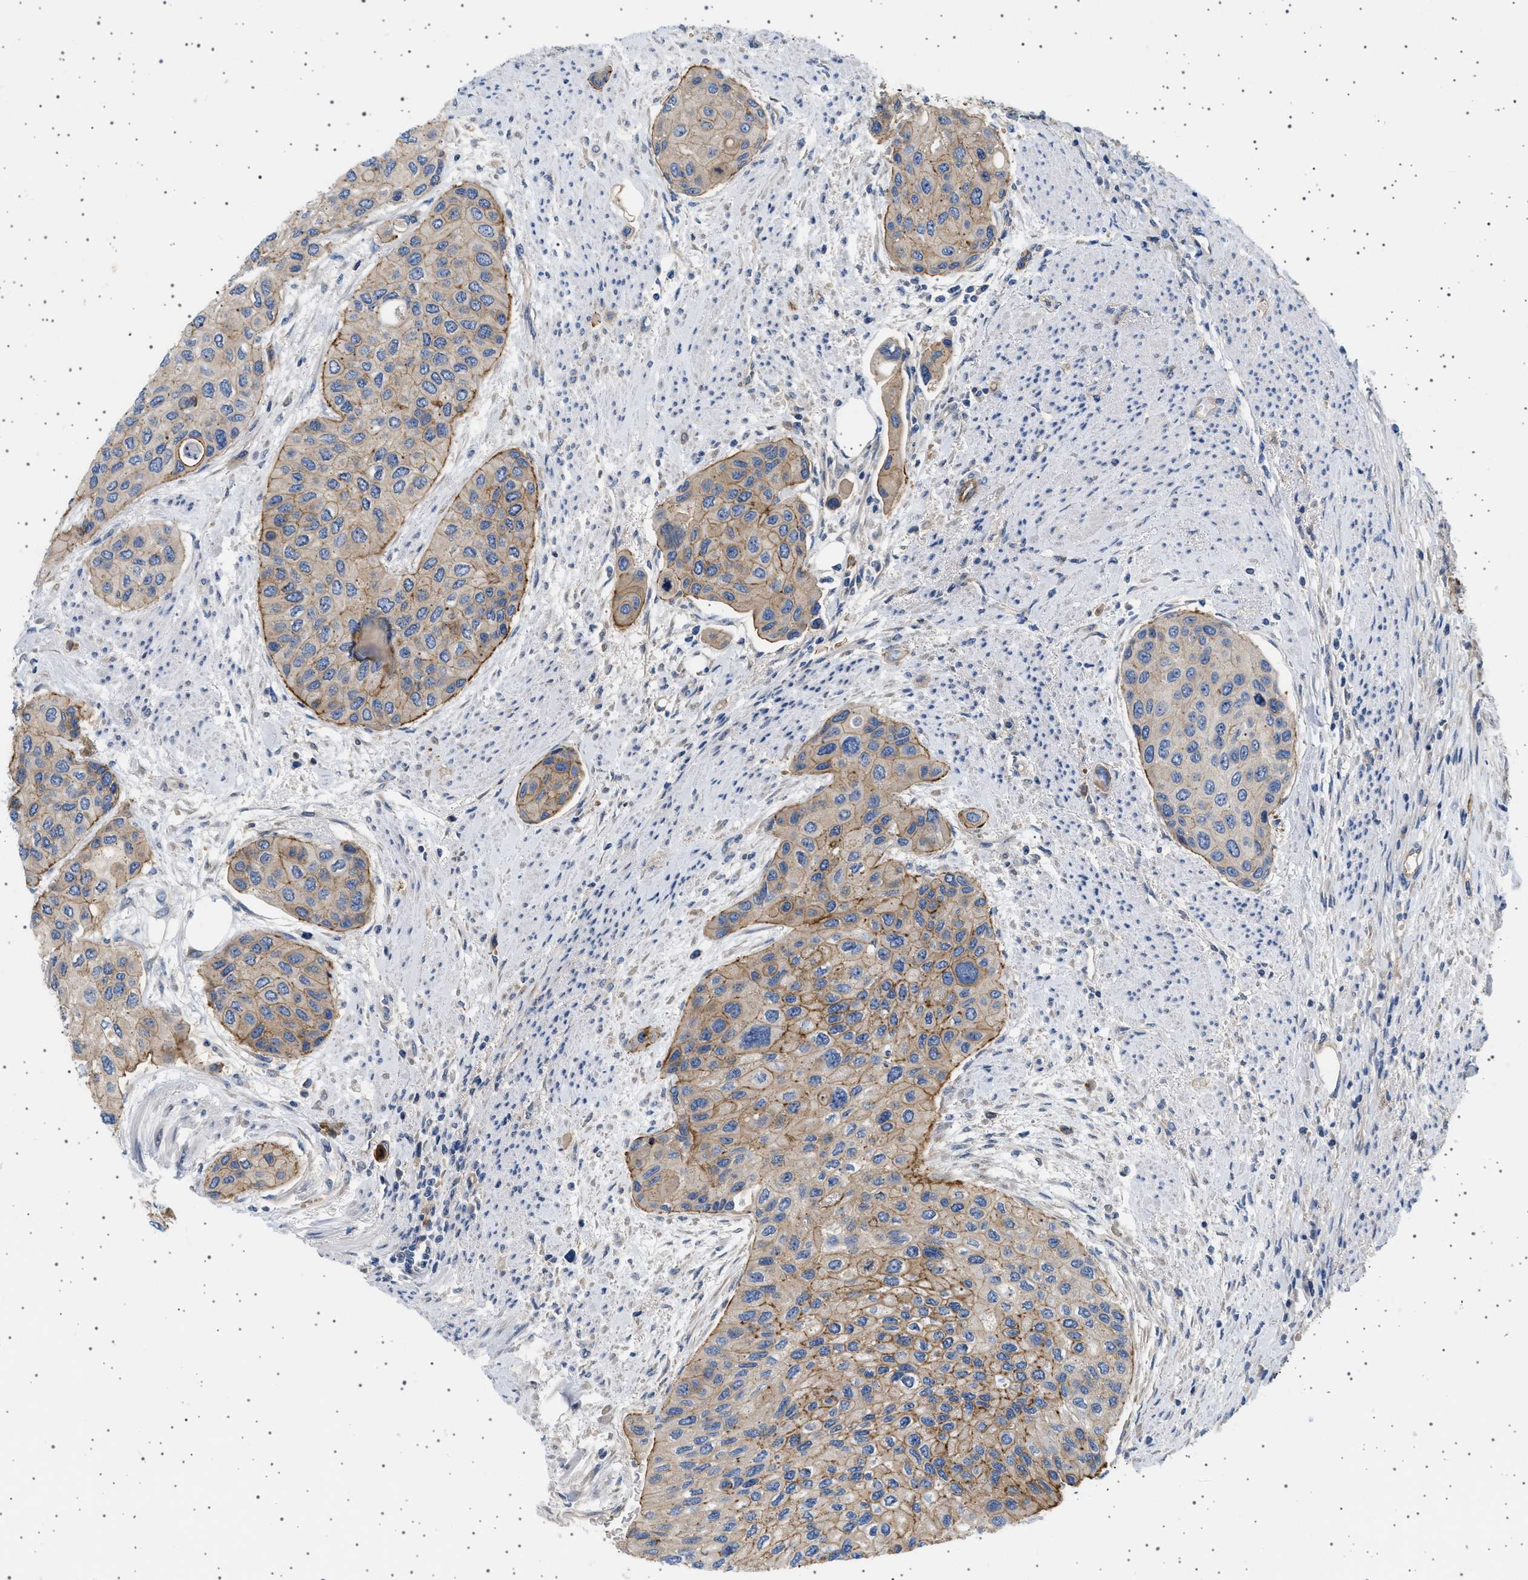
{"staining": {"intensity": "moderate", "quantity": "25%-75%", "location": "cytoplasmic/membranous"}, "tissue": "urothelial cancer", "cell_type": "Tumor cells", "image_type": "cancer", "snomed": [{"axis": "morphology", "description": "Urothelial carcinoma, High grade"}, {"axis": "topography", "description": "Urinary bladder"}], "caption": "The micrograph shows staining of high-grade urothelial carcinoma, revealing moderate cytoplasmic/membranous protein staining (brown color) within tumor cells.", "gene": "PLPP6", "patient": {"sex": "female", "age": 56}}